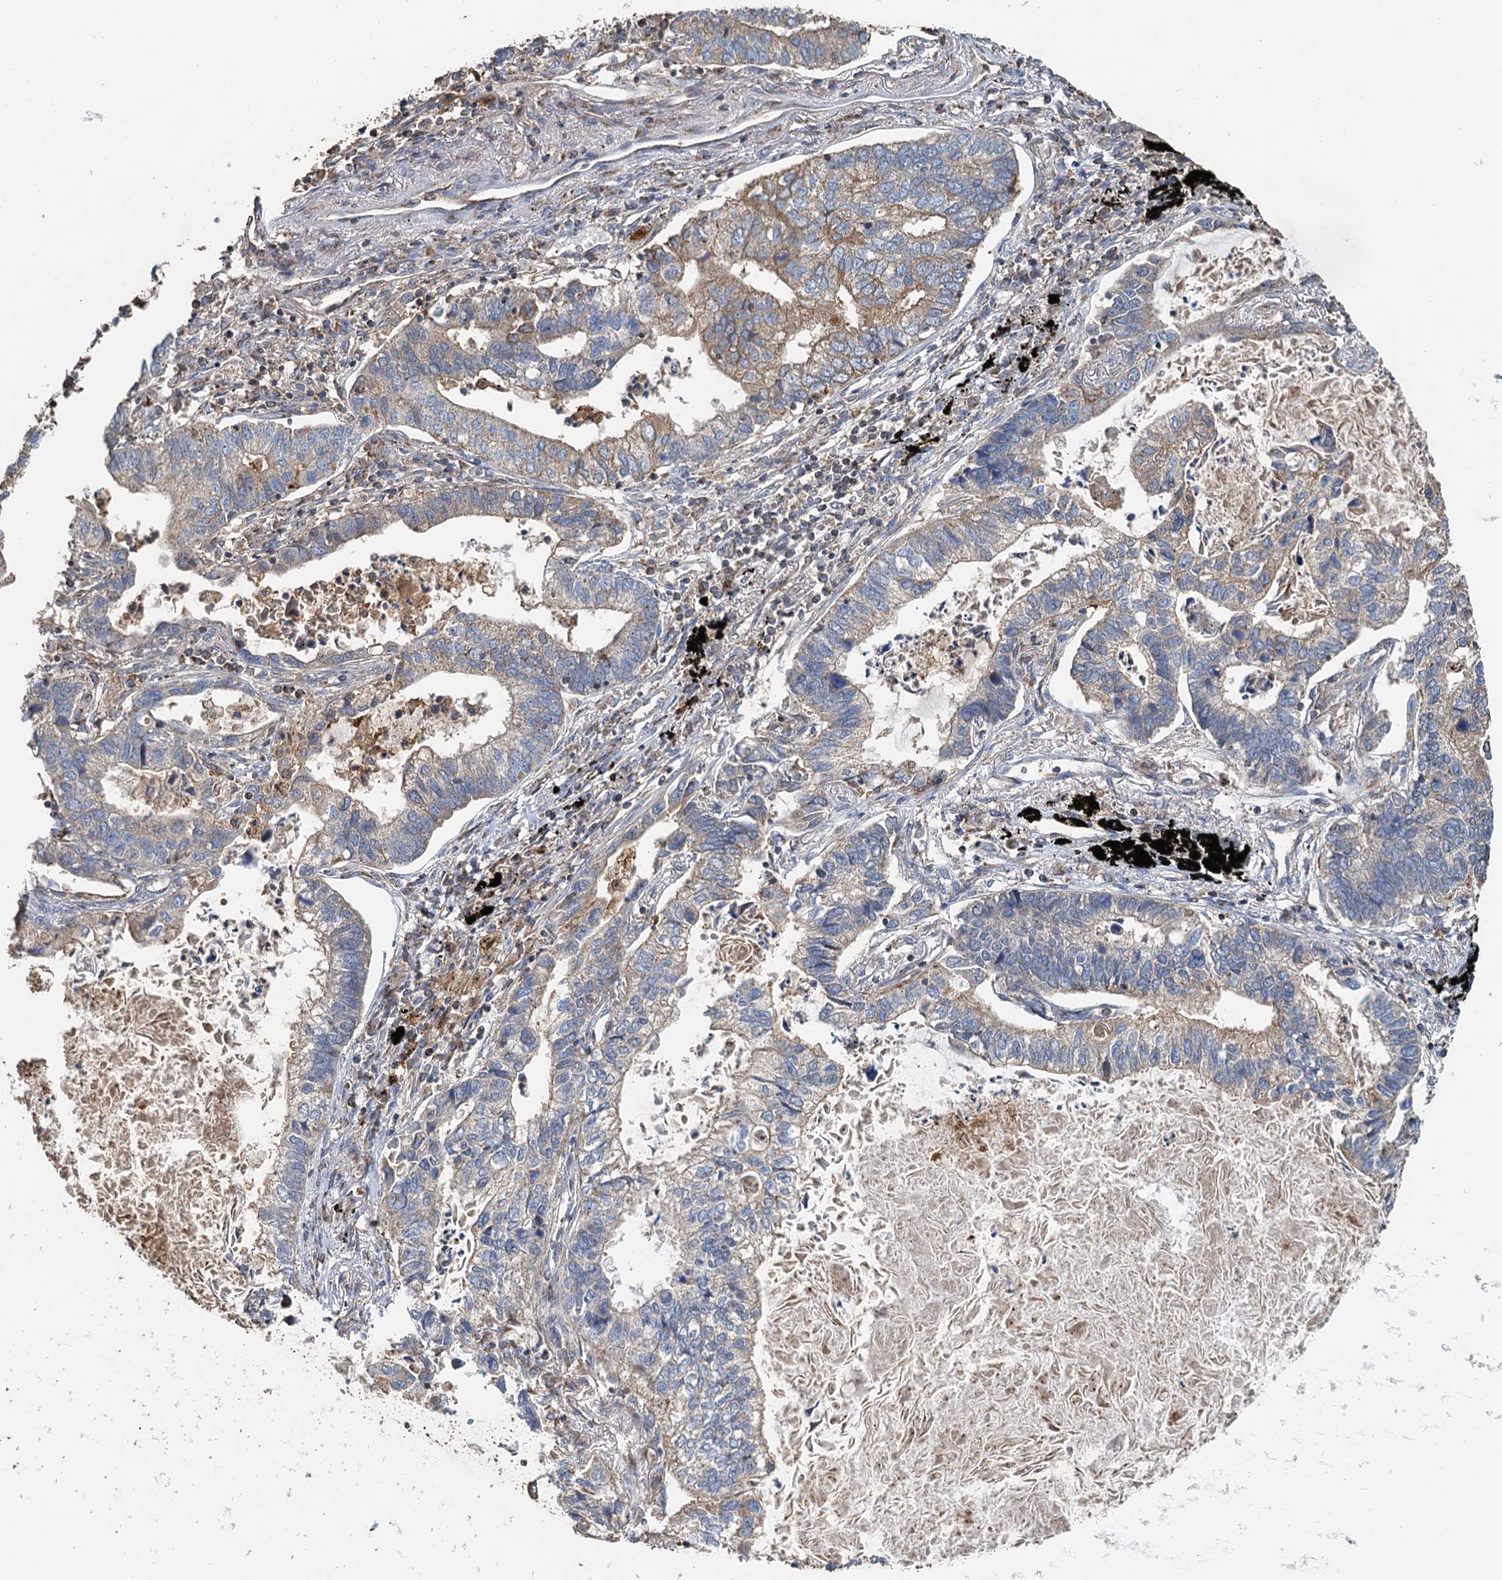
{"staining": {"intensity": "weak", "quantity": "25%-75%", "location": "cytoplasmic/membranous"}, "tissue": "lung cancer", "cell_type": "Tumor cells", "image_type": "cancer", "snomed": [{"axis": "morphology", "description": "Adenocarcinoma, NOS"}, {"axis": "topography", "description": "Lung"}], "caption": "Brown immunohistochemical staining in human lung cancer displays weak cytoplasmic/membranous expression in approximately 25%-75% of tumor cells. (brown staining indicates protein expression, while blue staining denotes nuclei).", "gene": "SDS", "patient": {"sex": "male", "age": 67}}